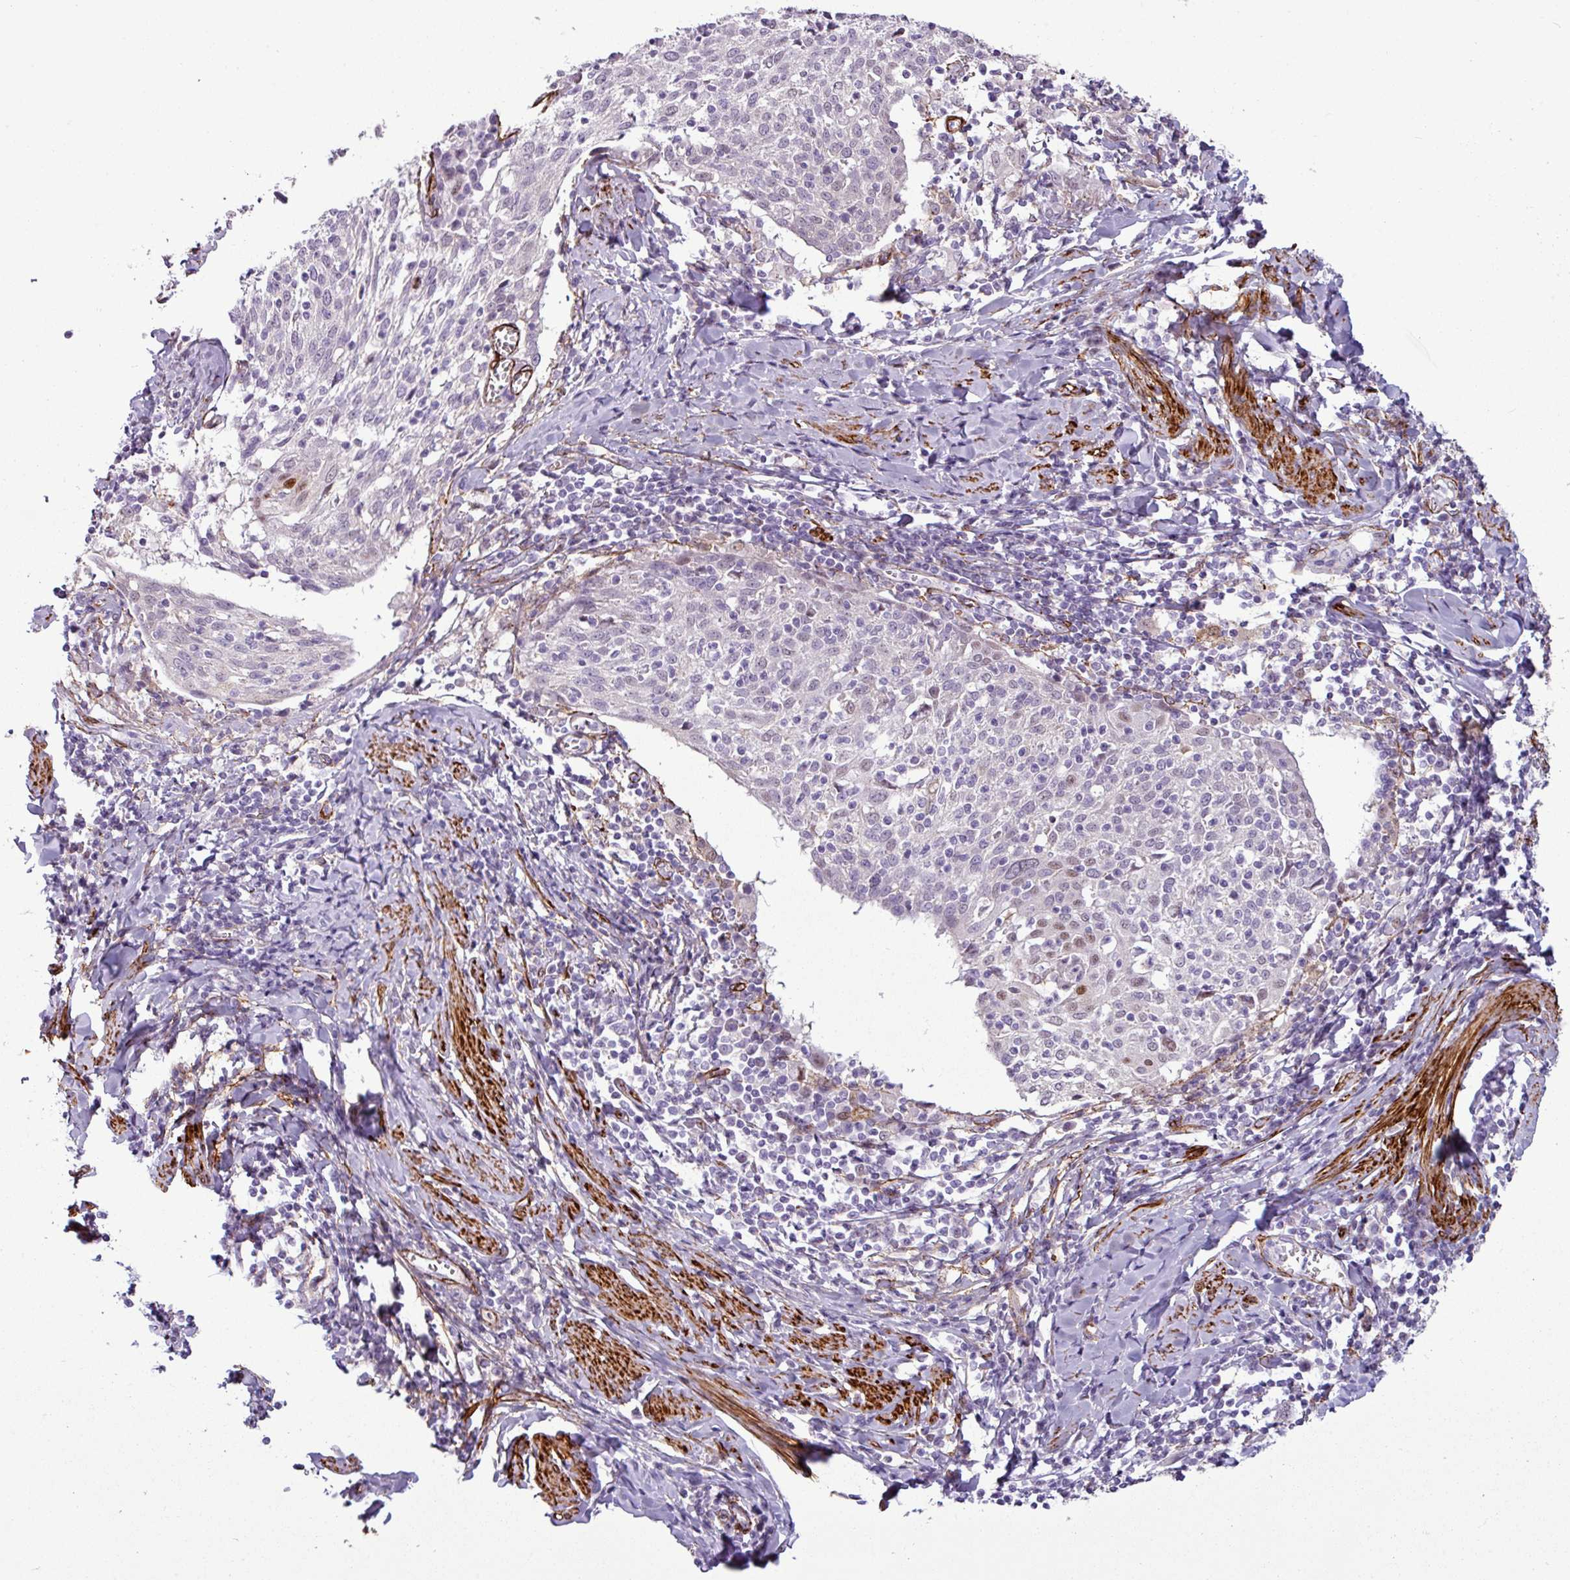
{"staining": {"intensity": "moderate", "quantity": "<25%", "location": "nuclear"}, "tissue": "cervical cancer", "cell_type": "Tumor cells", "image_type": "cancer", "snomed": [{"axis": "morphology", "description": "Squamous cell carcinoma, NOS"}, {"axis": "topography", "description": "Cervix"}], "caption": "Immunohistochemistry micrograph of human cervical cancer stained for a protein (brown), which demonstrates low levels of moderate nuclear staining in about <25% of tumor cells.", "gene": "ATP10A", "patient": {"sex": "female", "age": 52}}